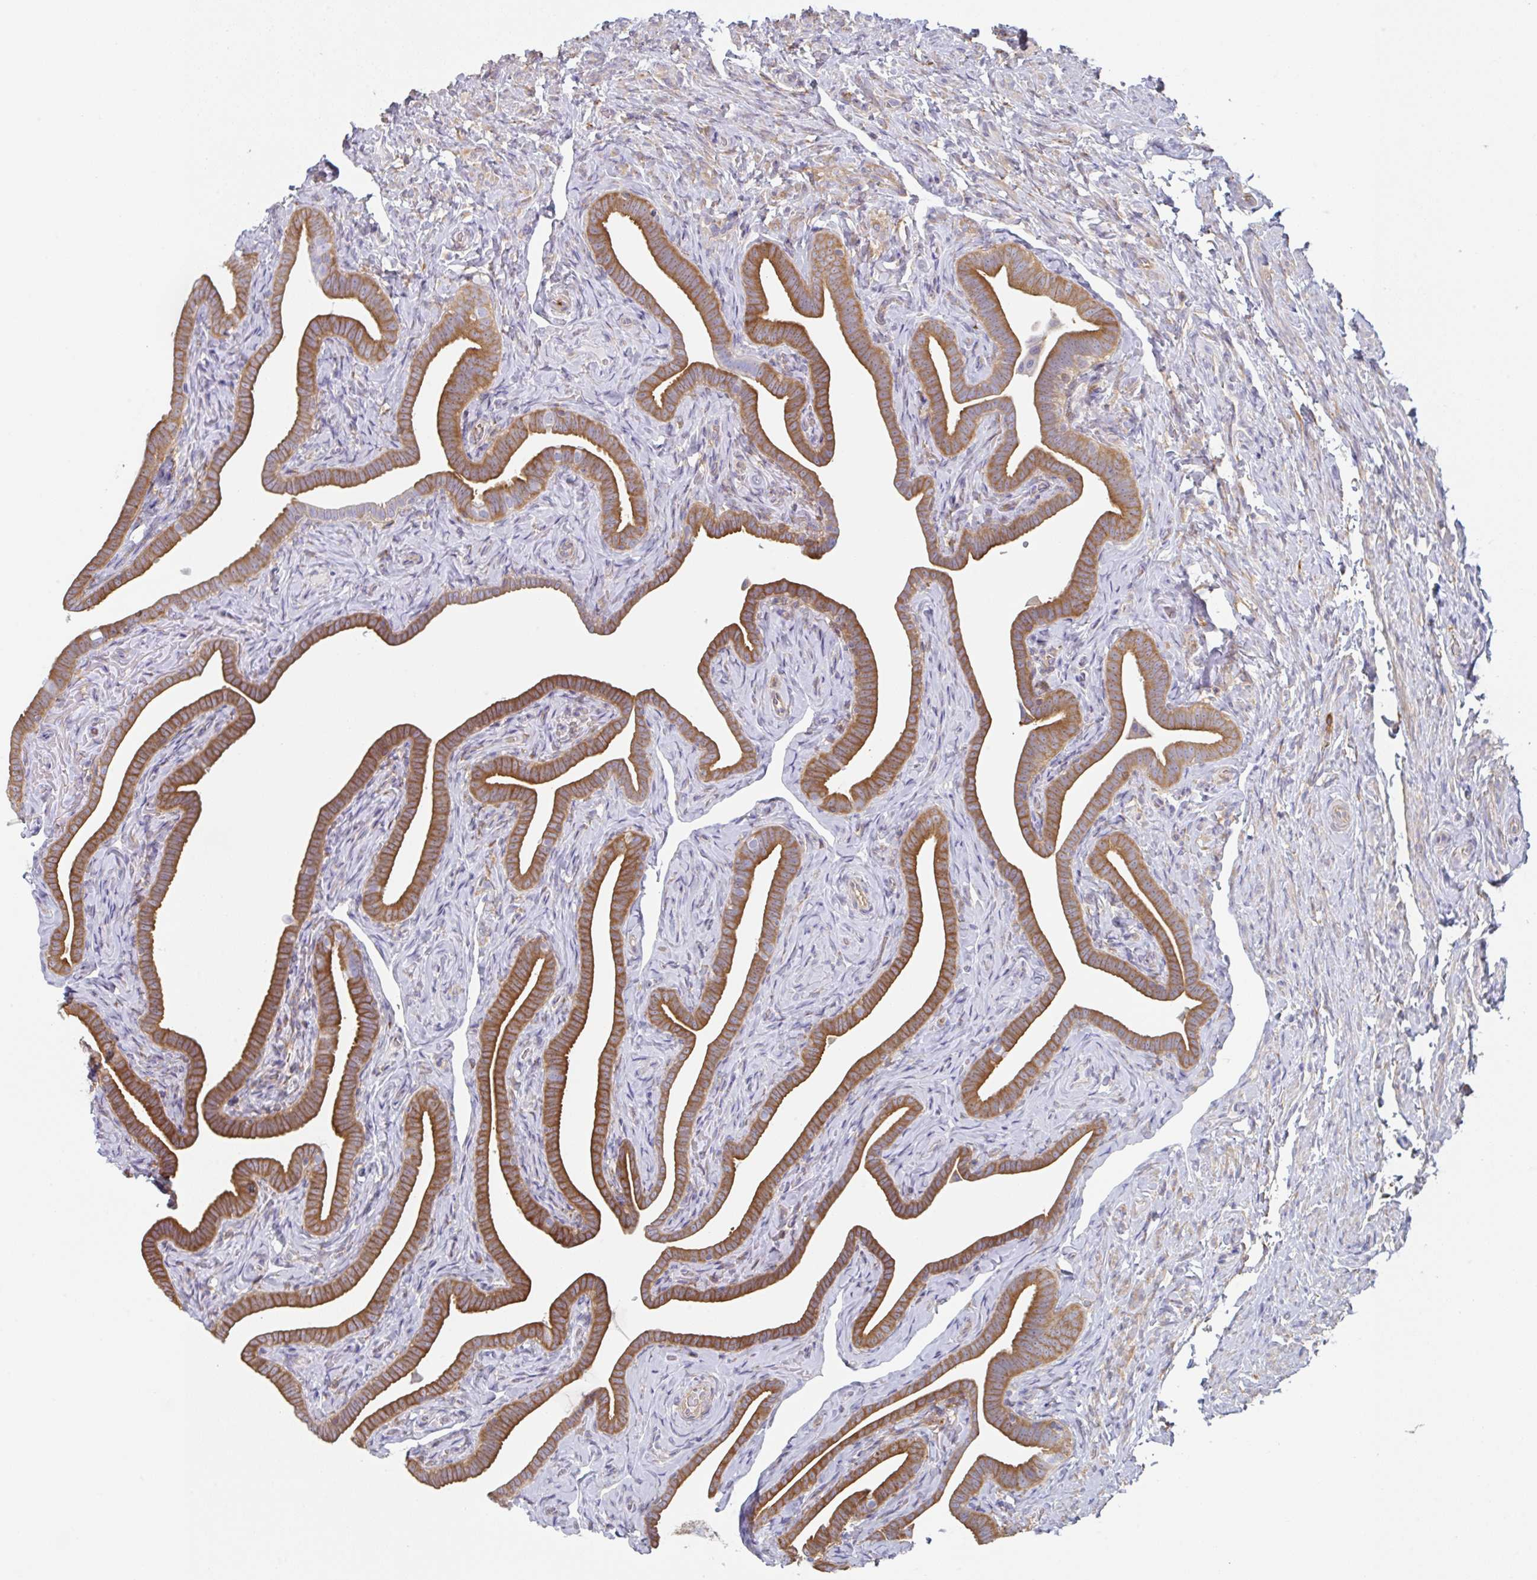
{"staining": {"intensity": "moderate", "quantity": "25%-75%", "location": "cytoplasmic/membranous"}, "tissue": "fallopian tube", "cell_type": "Glandular cells", "image_type": "normal", "snomed": [{"axis": "morphology", "description": "Normal tissue, NOS"}, {"axis": "topography", "description": "Fallopian tube"}], "caption": "The image shows a brown stain indicating the presence of a protein in the cytoplasmic/membranous of glandular cells in fallopian tube. (Brightfield microscopy of DAB IHC at high magnification).", "gene": "AMPD2", "patient": {"sex": "female", "age": 69}}